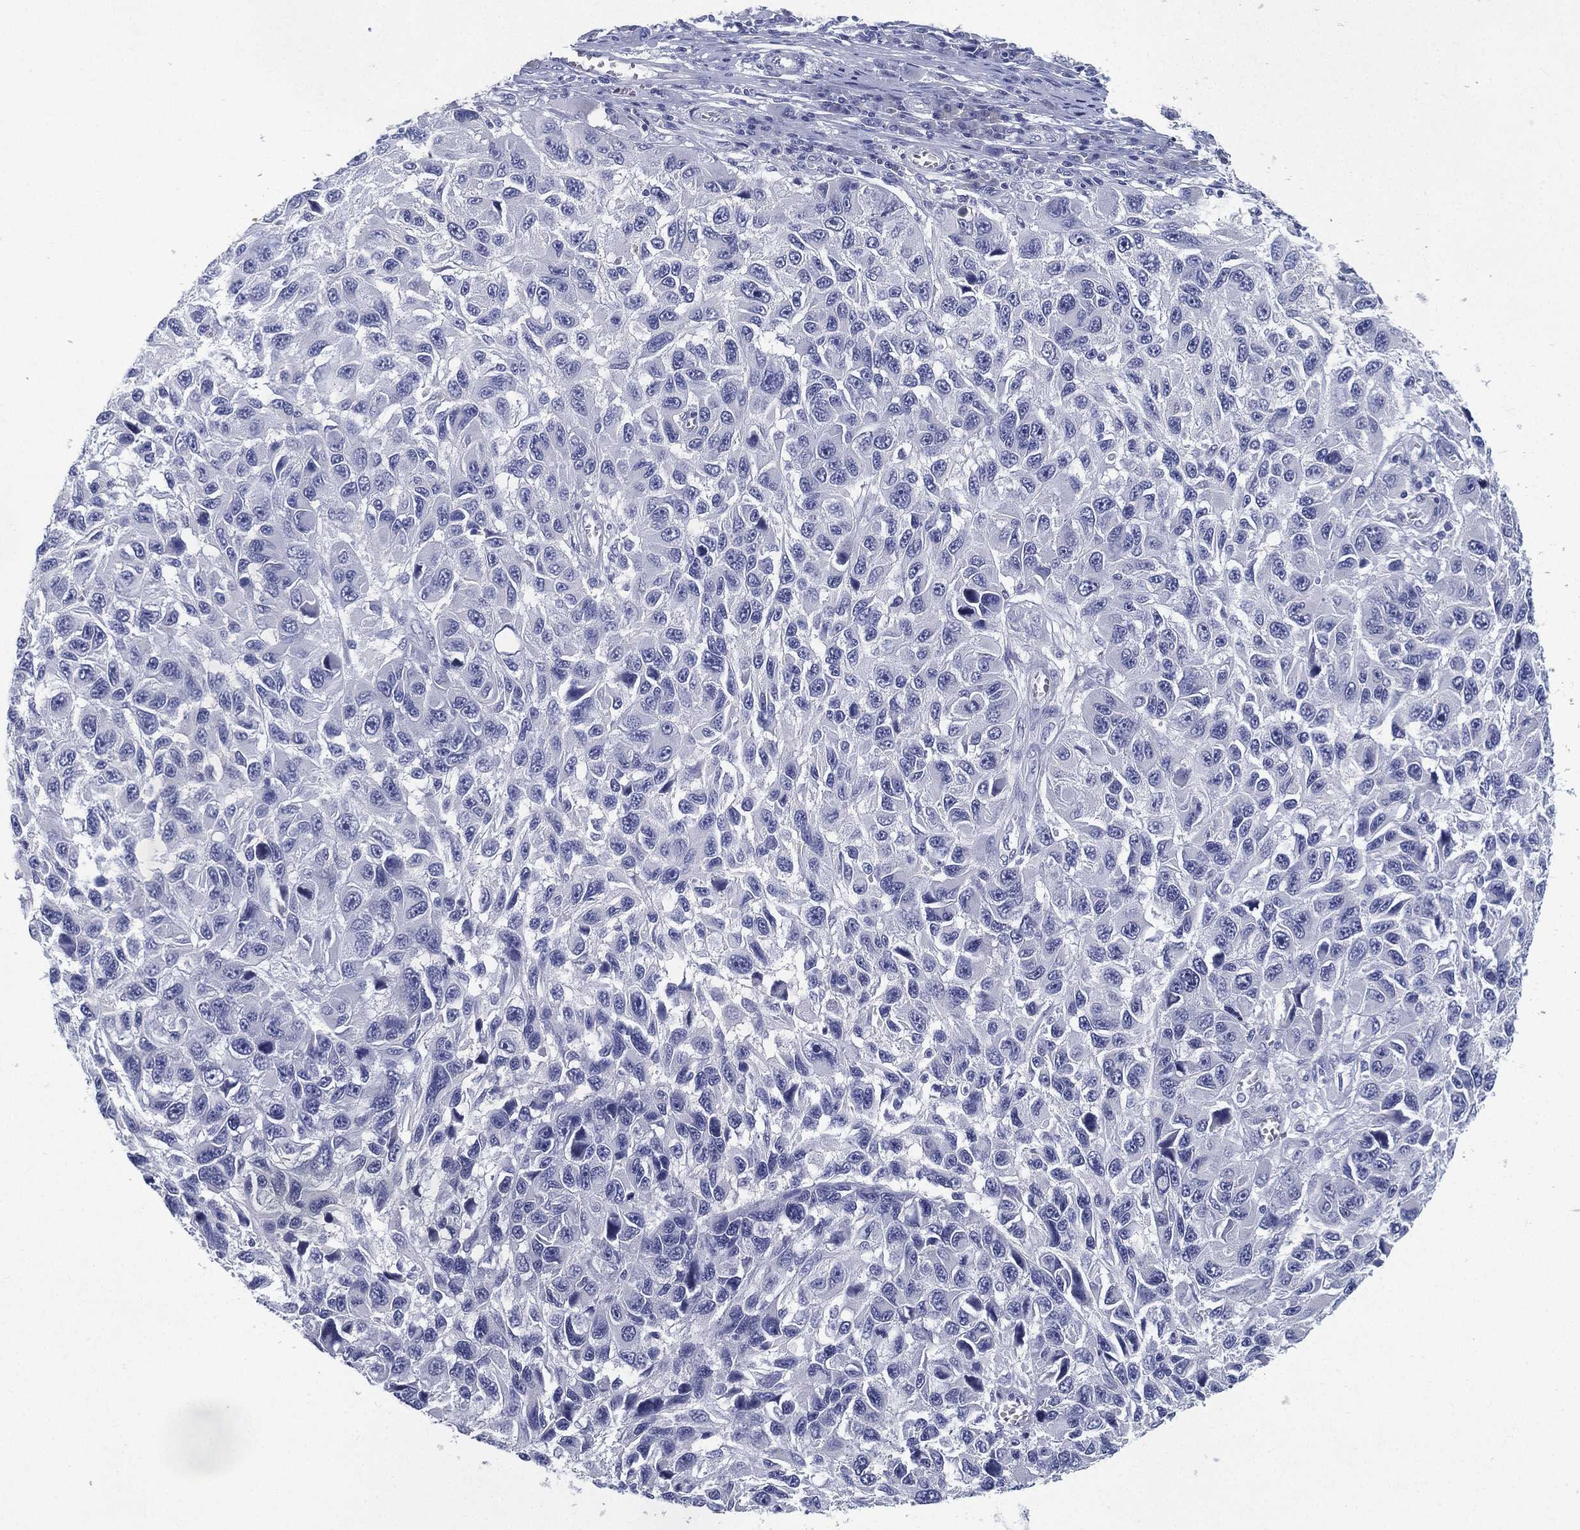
{"staining": {"intensity": "negative", "quantity": "none", "location": "none"}, "tissue": "melanoma", "cell_type": "Tumor cells", "image_type": "cancer", "snomed": [{"axis": "morphology", "description": "Malignant melanoma, NOS"}, {"axis": "topography", "description": "Skin"}], "caption": "Image shows no protein positivity in tumor cells of melanoma tissue.", "gene": "RGS13", "patient": {"sex": "male", "age": 53}}